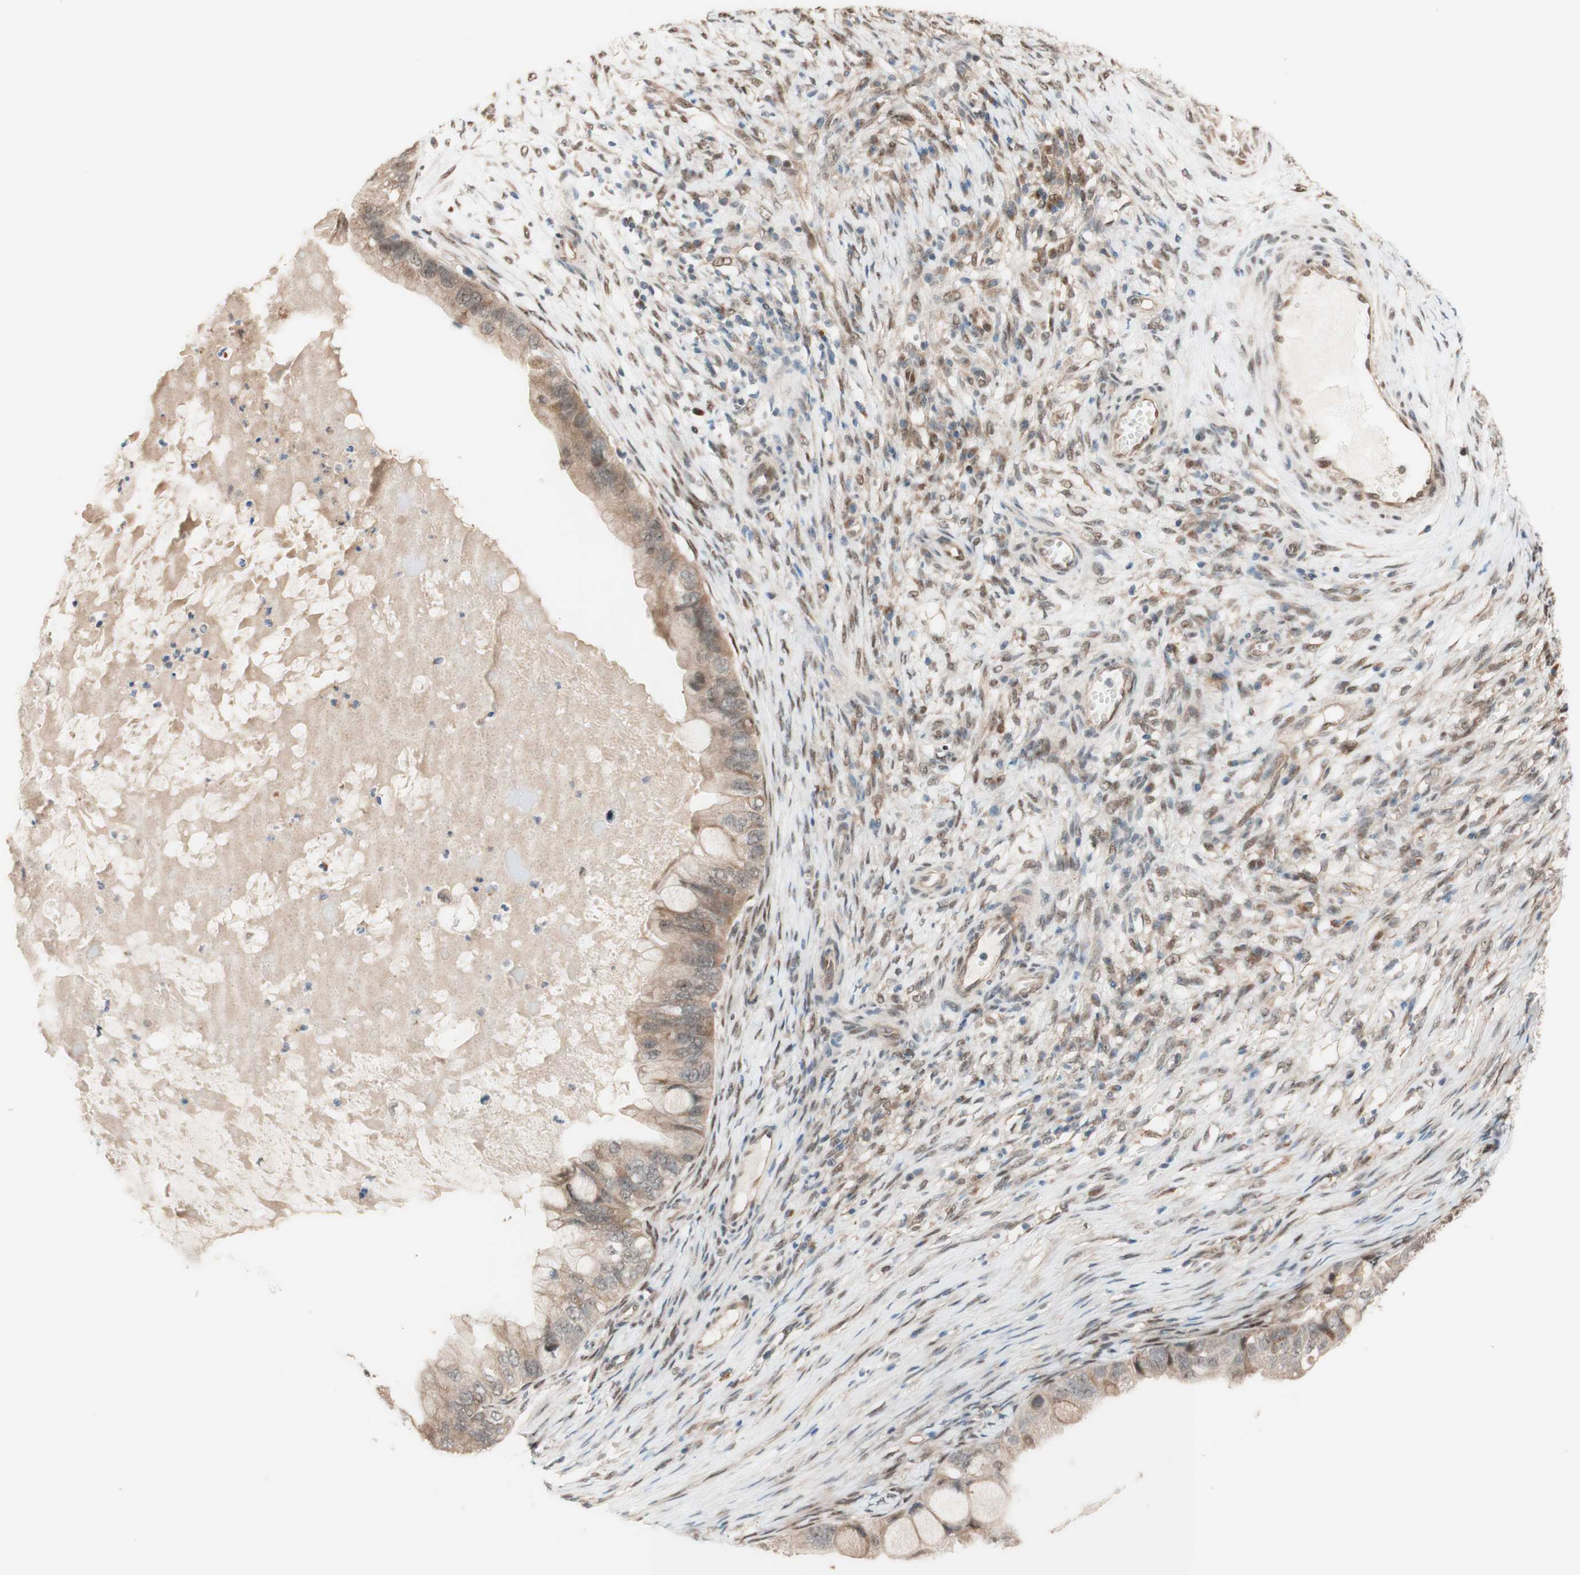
{"staining": {"intensity": "weak", "quantity": "25%-75%", "location": "cytoplasmic/membranous"}, "tissue": "ovarian cancer", "cell_type": "Tumor cells", "image_type": "cancer", "snomed": [{"axis": "morphology", "description": "Cystadenocarcinoma, mucinous, NOS"}, {"axis": "topography", "description": "Ovary"}], "caption": "Ovarian cancer (mucinous cystadenocarcinoma) was stained to show a protein in brown. There is low levels of weak cytoplasmic/membranous expression in about 25%-75% of tumor cells.", "gene": "CCNC", "patient": {"sex": "female", "age": 80}}